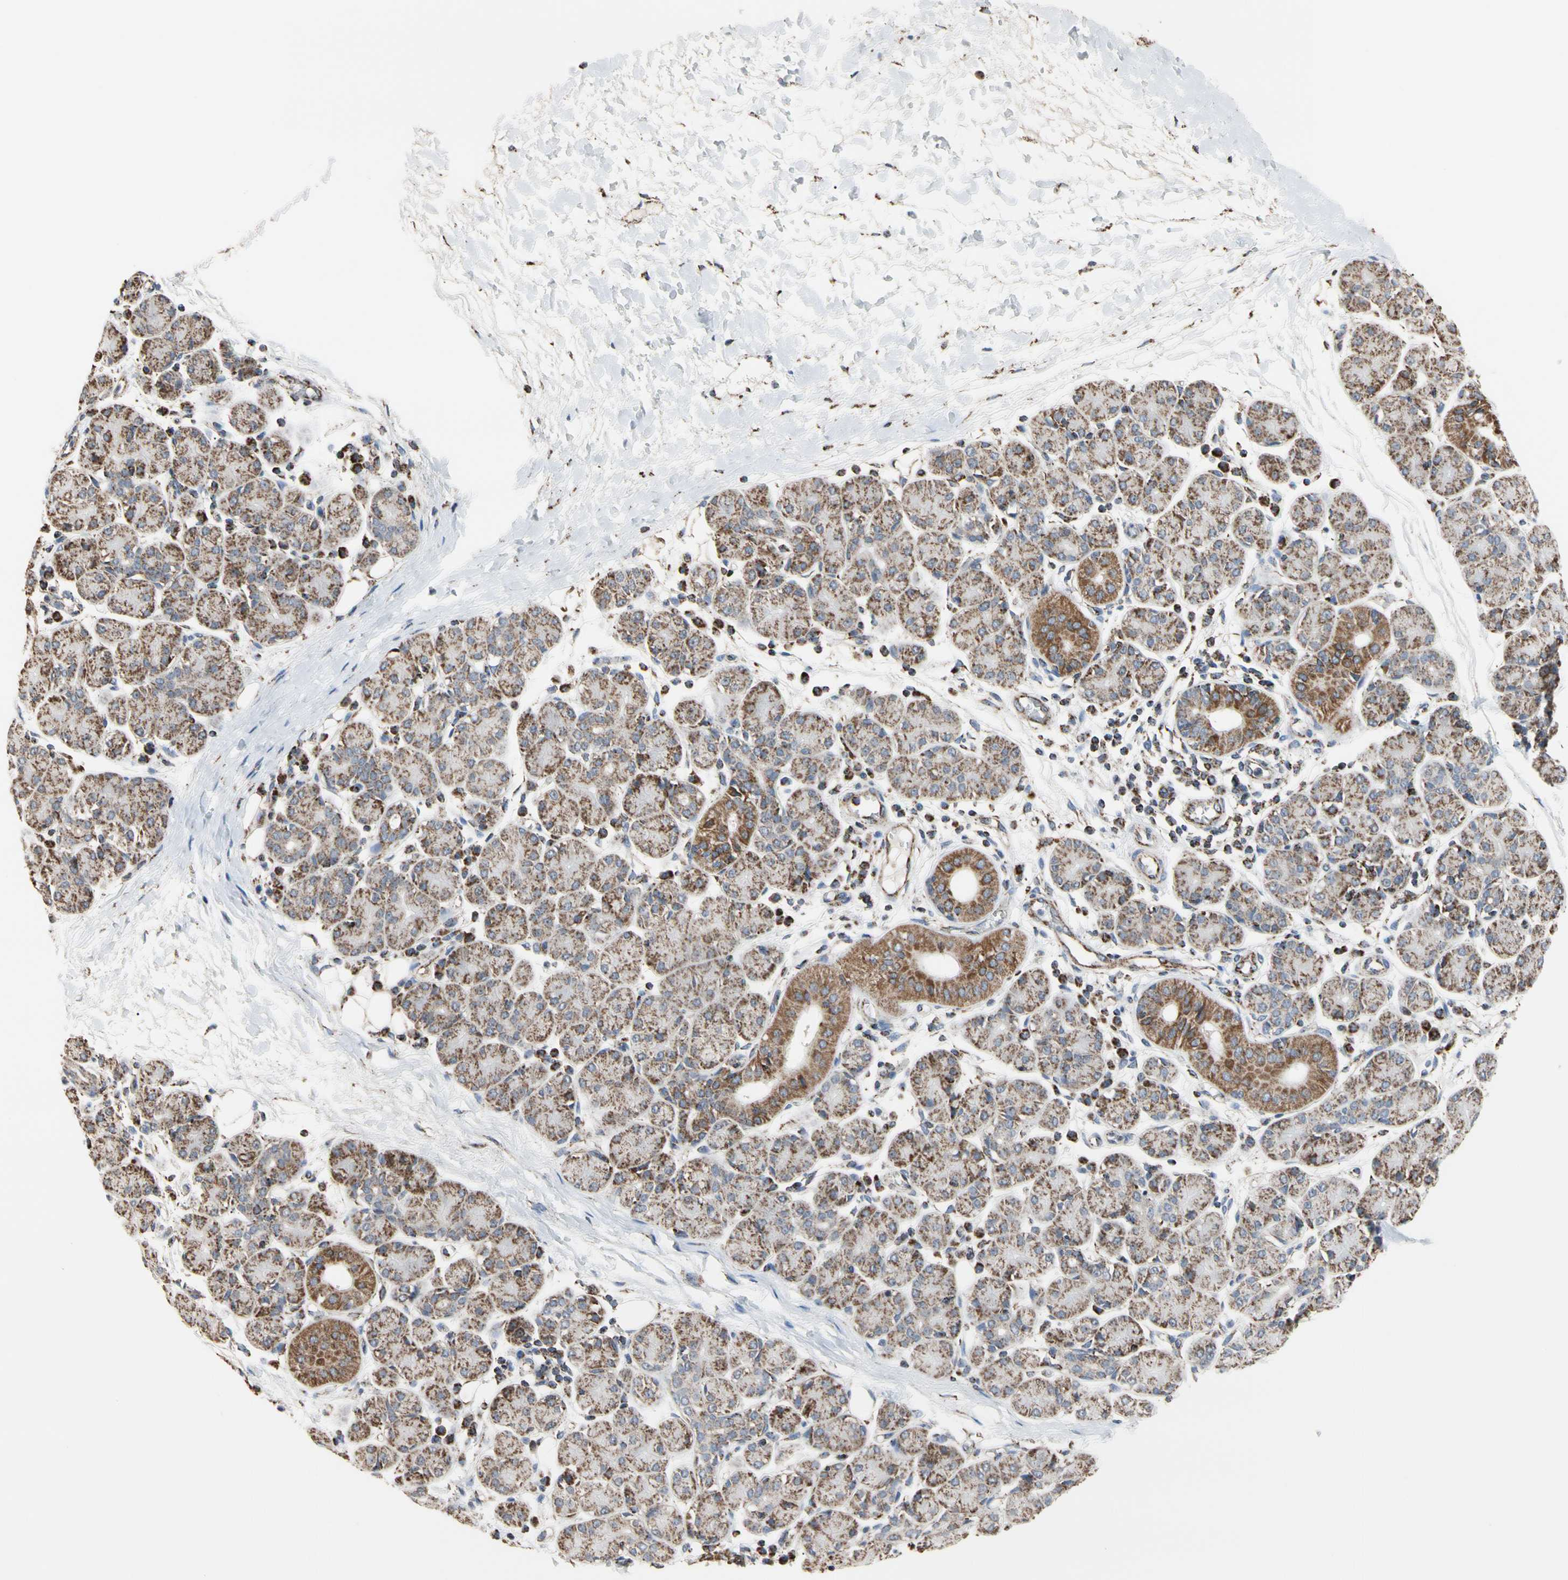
{"staining": {"intensity": "strong", "quantity": "25%-75%", "location": "cytoplasmic/membranous"}, "tissue": "salivary gland", "cell_type": "Glandular cells", "image_type": "normal", "snomed": [{"axis": "morphology", "description": "Normal tissue, NOS"}, {"axis": "morphology", "description": "Inflammation, NOS"}, {"axis": "topography", "description": "Lymph node"}, {"axis": "topography", "description": "Salivary gland"}], "caption": "Protein analysis of normal salivary gland exhibits strong cytoplasmic/membranous expression in approximately 25%-75% of glandular cells.", "gene": "FAM110B", "patient": {"sex": "male", "age": 3}}